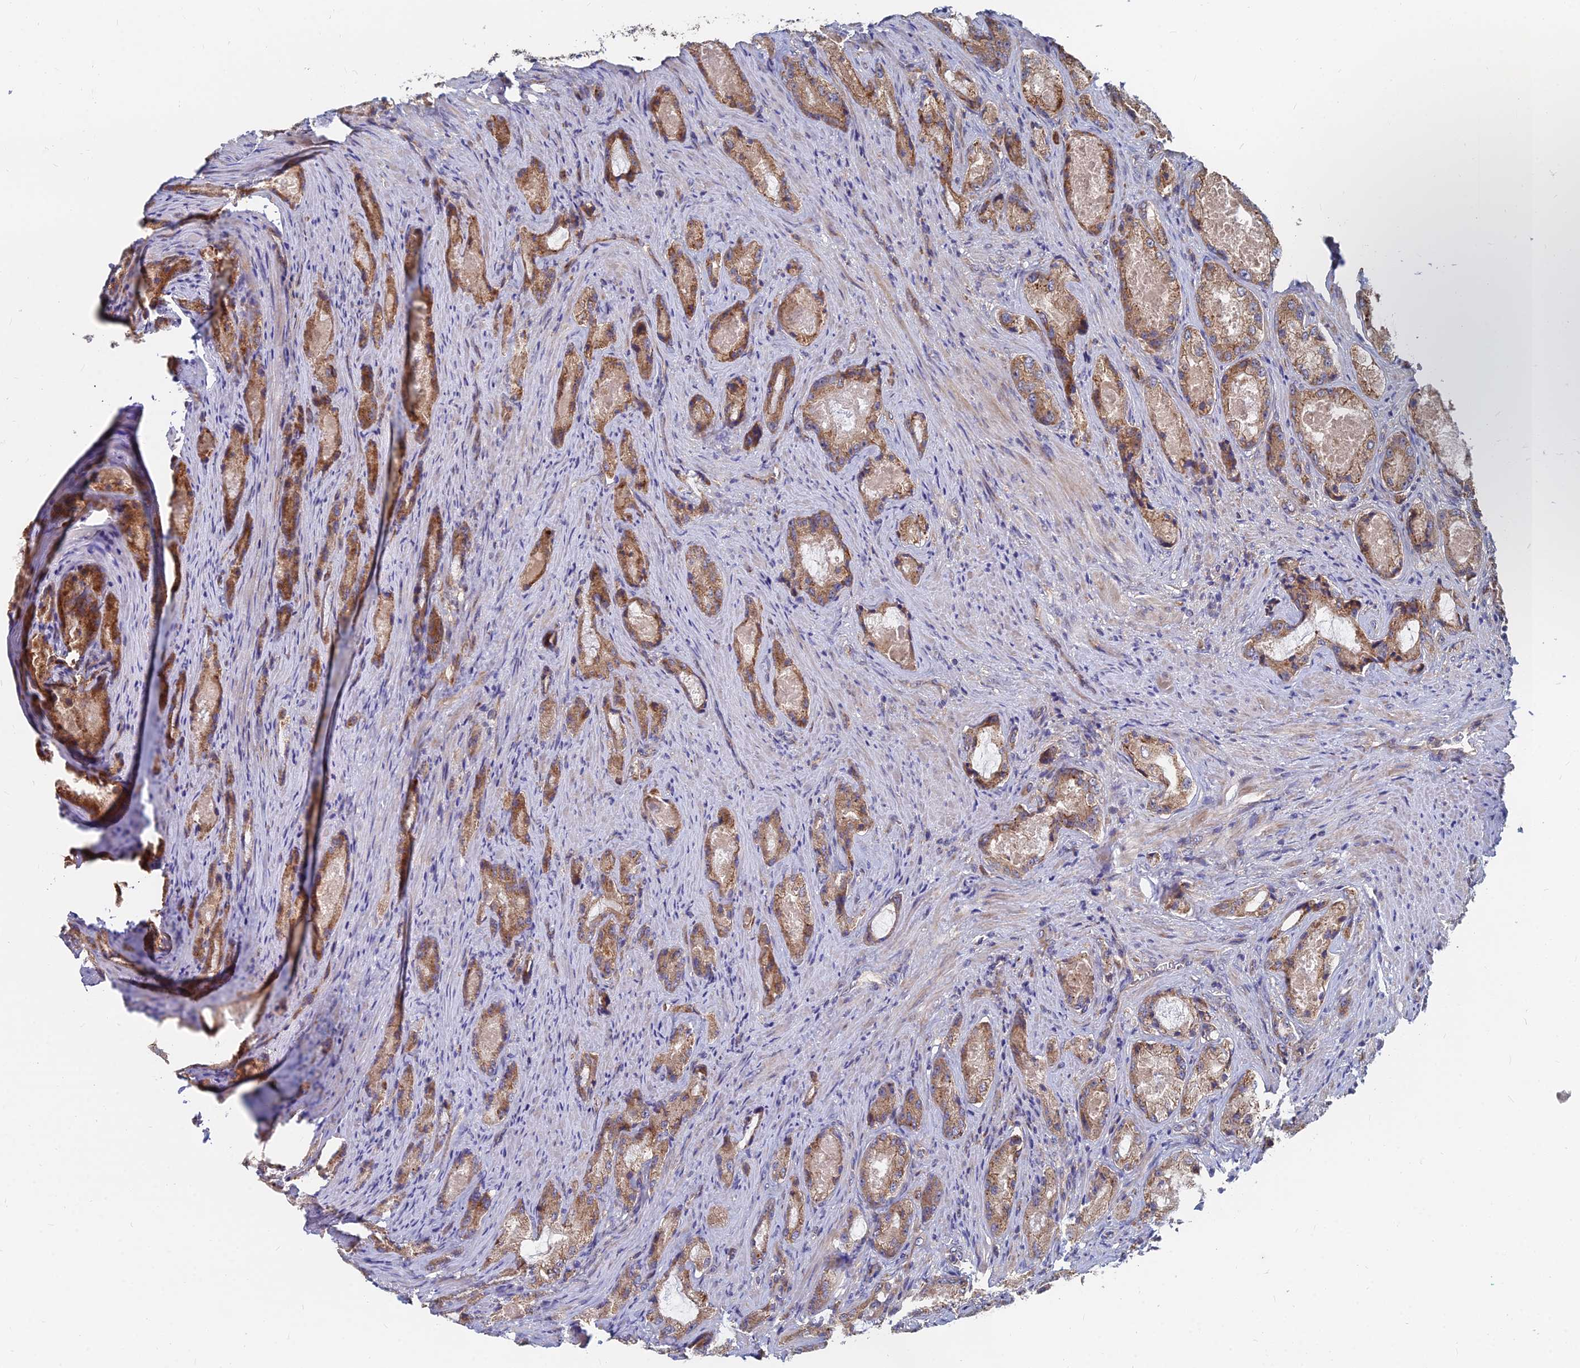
{"staining": {"intensity": "moderate", "quantity": ">75%", "location": "cytoplasmic/membranous"}, "tissue": "prostate cancer", "cell_type": "Tumor cells", "image_type": "cancer", "snomed": [{"axis": "morphology", "description": "Adenocarcinoma, Low grade"}, {"axis": "topography", "description": "Prostate"}], "caption": "A high-resolution micrograph shows immunohistochemistry (IHC) staining of prostate low-grade adenocarcinoma, which shows moderate cytoplasmic/membranous staining in approximately >75% of tumor cells.", "gene": "CCZ1", "patient": {"sex": "male", "age": 68}}